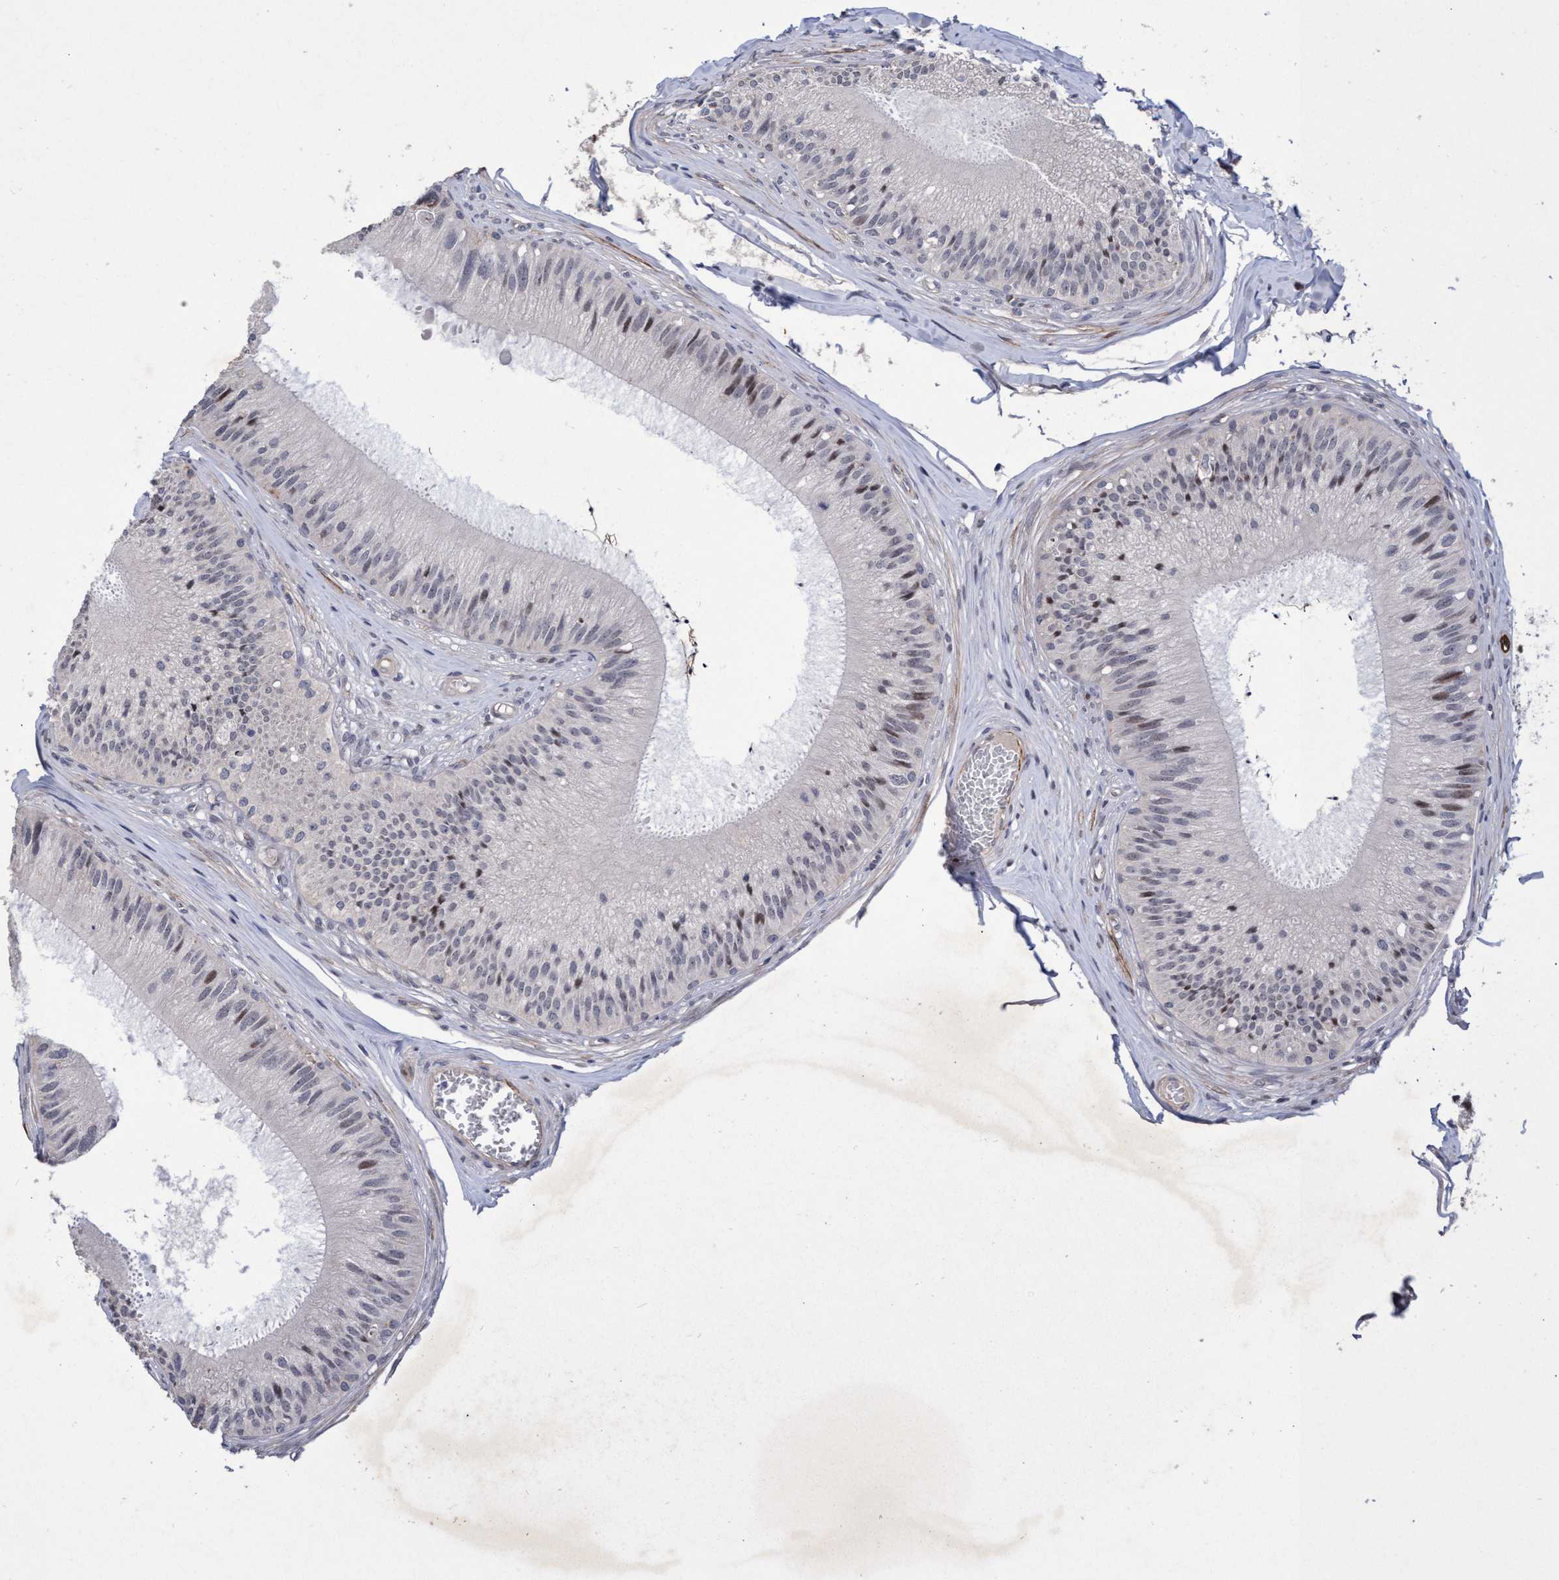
{"staining": {"intensity": "weak", "quantity": "<25%", "location": "cytoplasmic/membranous"}, "tissue": "epididymis", "cell_type": "Glandular cells", "image_type": "normal", "snomed": [{"axis": "morphology", "description": "Normal tissue, NOS"}, {"axis": "topography", "description": "Epididymis"}], "caption": "Glandular cells are negative for protein expression in benign human epididymis. (Immunohistochemistry (ihc), brightfield microscopy, high magnification).", "gene": "ZNF750", "patient": {"sex": "male", "age": 31}}